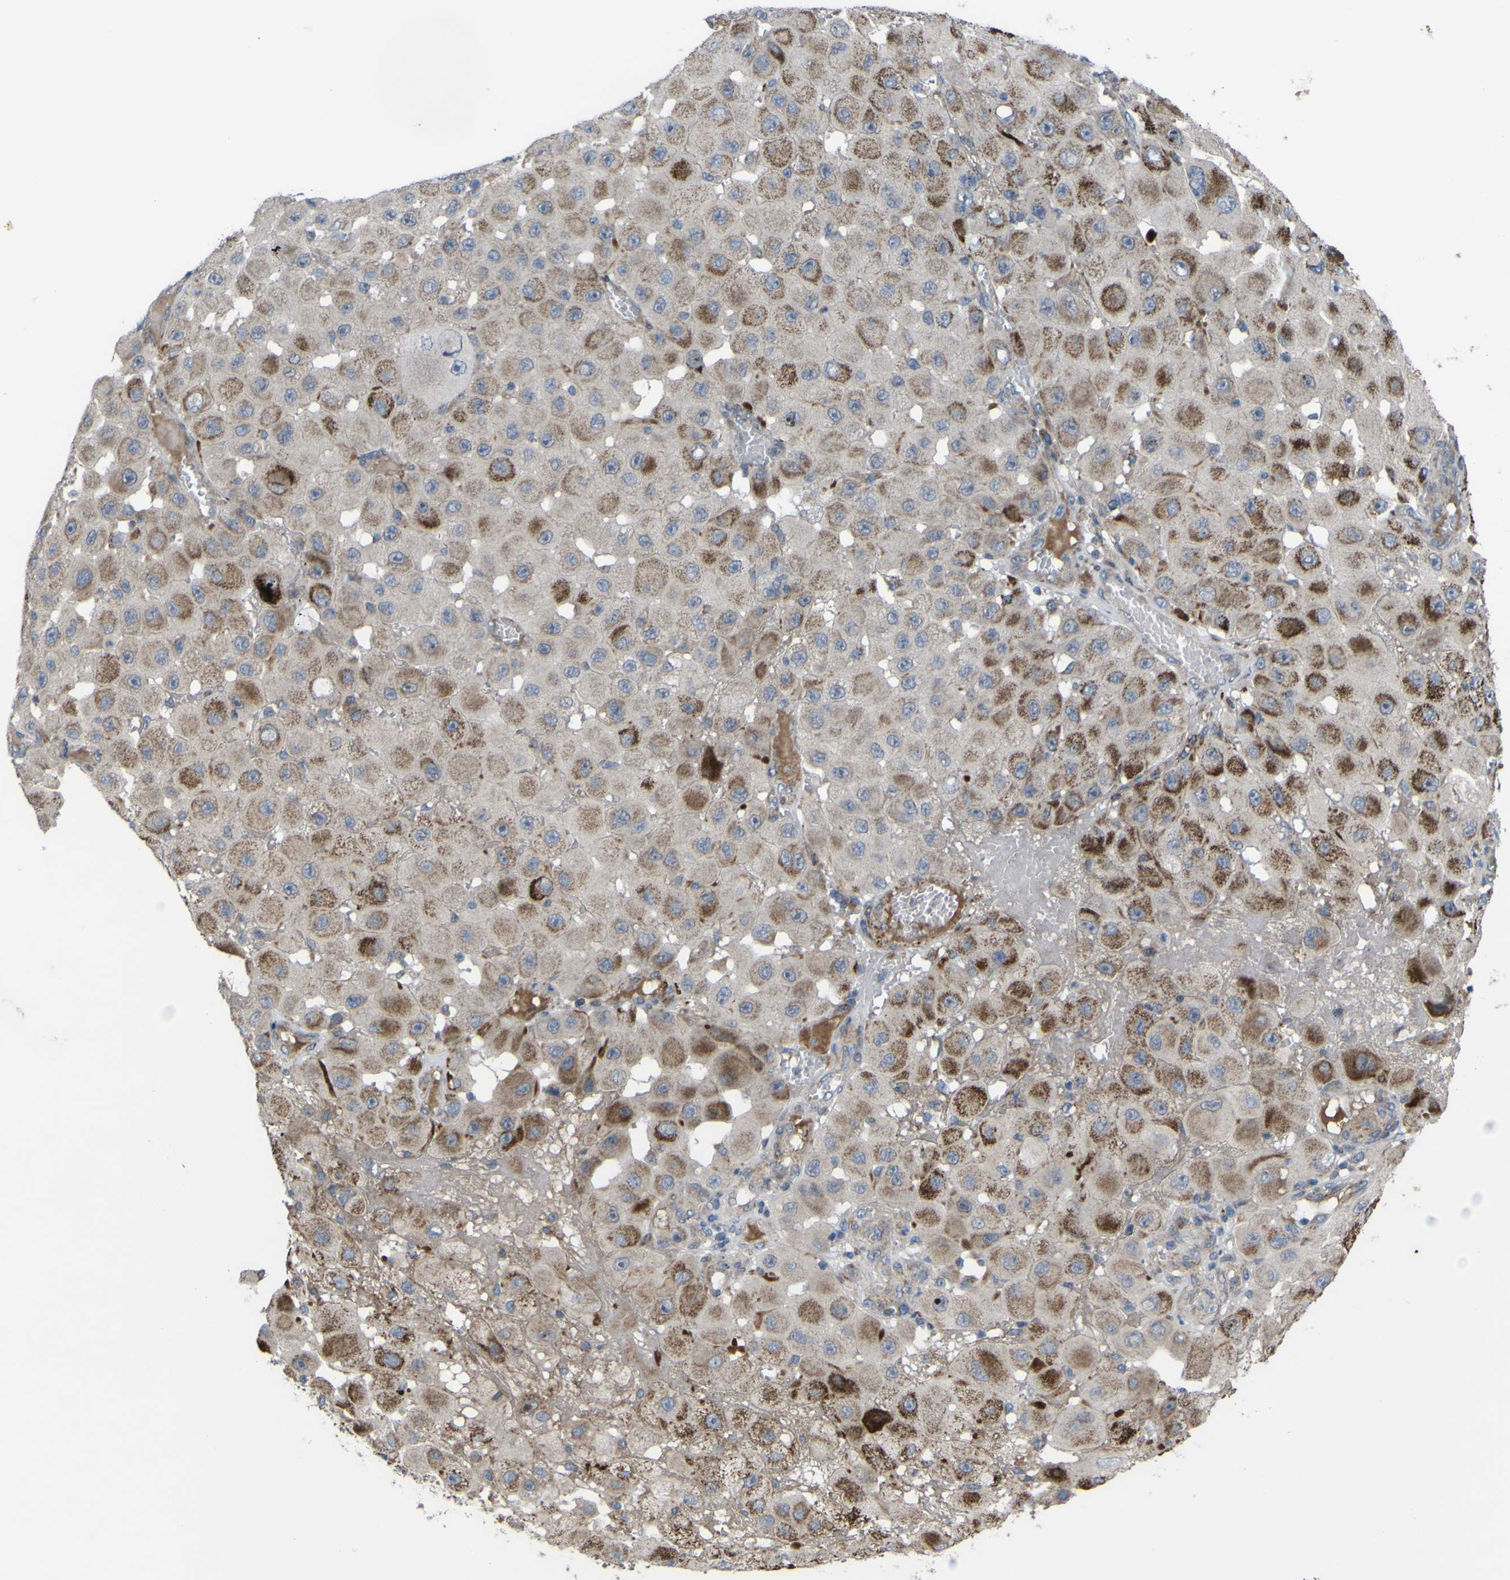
{"staining": {"intensity": "moderate", "quantity": "25%-75%", "location": "cytoplasmic/membranous"}, "tissue": "melanoma", "cell_type": "Tumor cells", "image_type": "cancer", "snomed": [{"axis": "morphology", "description": "Malignant melanoma, NOS"}, {"axis": "topography", "description": "Skin"}], "caption": "Immunohistochemistry (IHC) micrograph of neoplastic tissue: melanoma stained using immunohistochemistry (IHC) demonstrates medium levels of moderate protein expression localized specifically in the cytoplasmic/membranous of tumor cells, appearing as a cytoplasmic/membranous brown color.", "gene": "GPLD1", "patient": {"sex": "female", "age": 81}}